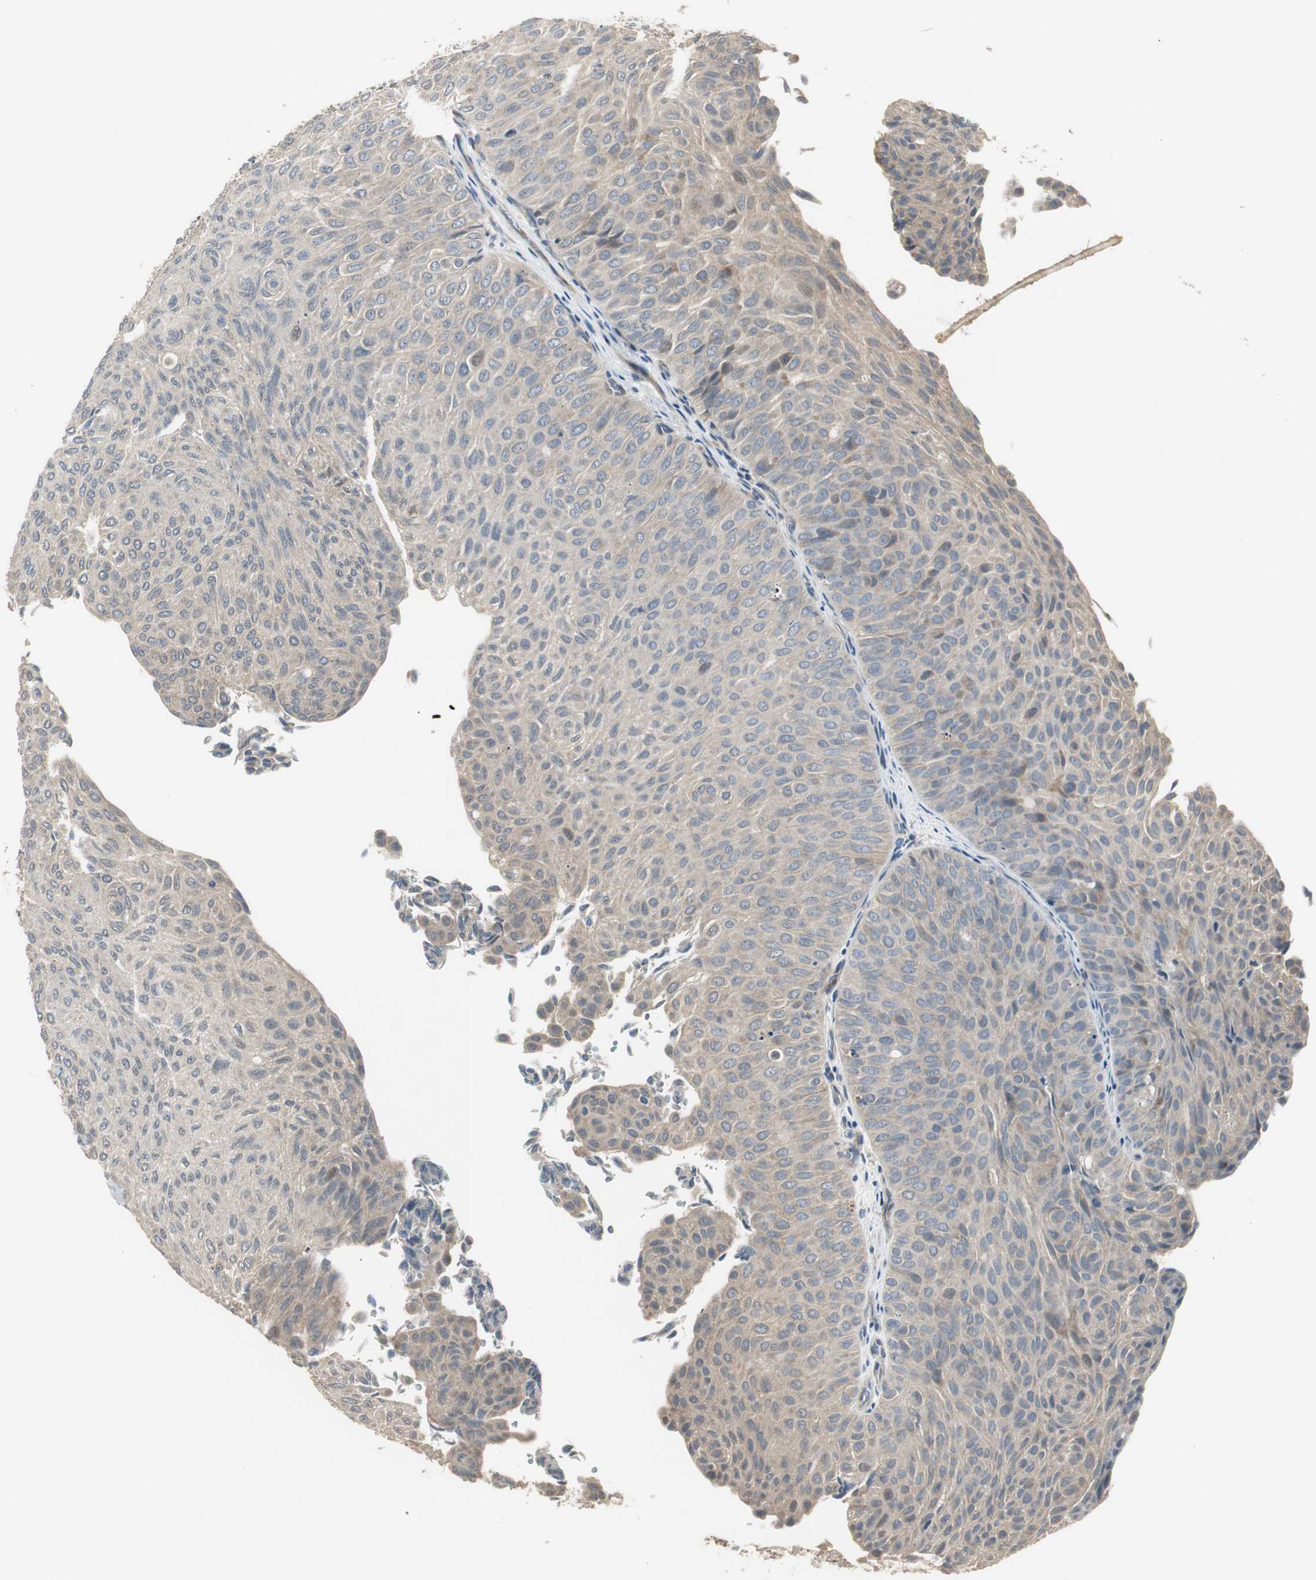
{"staining": {"intensity": "weak", "quantity": ">75%", "location": "cytoplasmic/membranous"}, "tissue": "urothelial cancer", "cell_type": "Tumor cells", "image_type": "cancer", "snomed": [{"axis": "morphology", "description": "Urothelial carcinoma, Low grade"}, {"axis": "topography", "description": "Urinary bladder"}], "caption": "Human urothelial carcinoma (low-grade) stained with a brown dye exhibits weak cytoplasmic/membranous positive expression in approximately >75% of tumor cells.", "gene": "MYT1", "patient": {"sex": "male", "age": 78}}